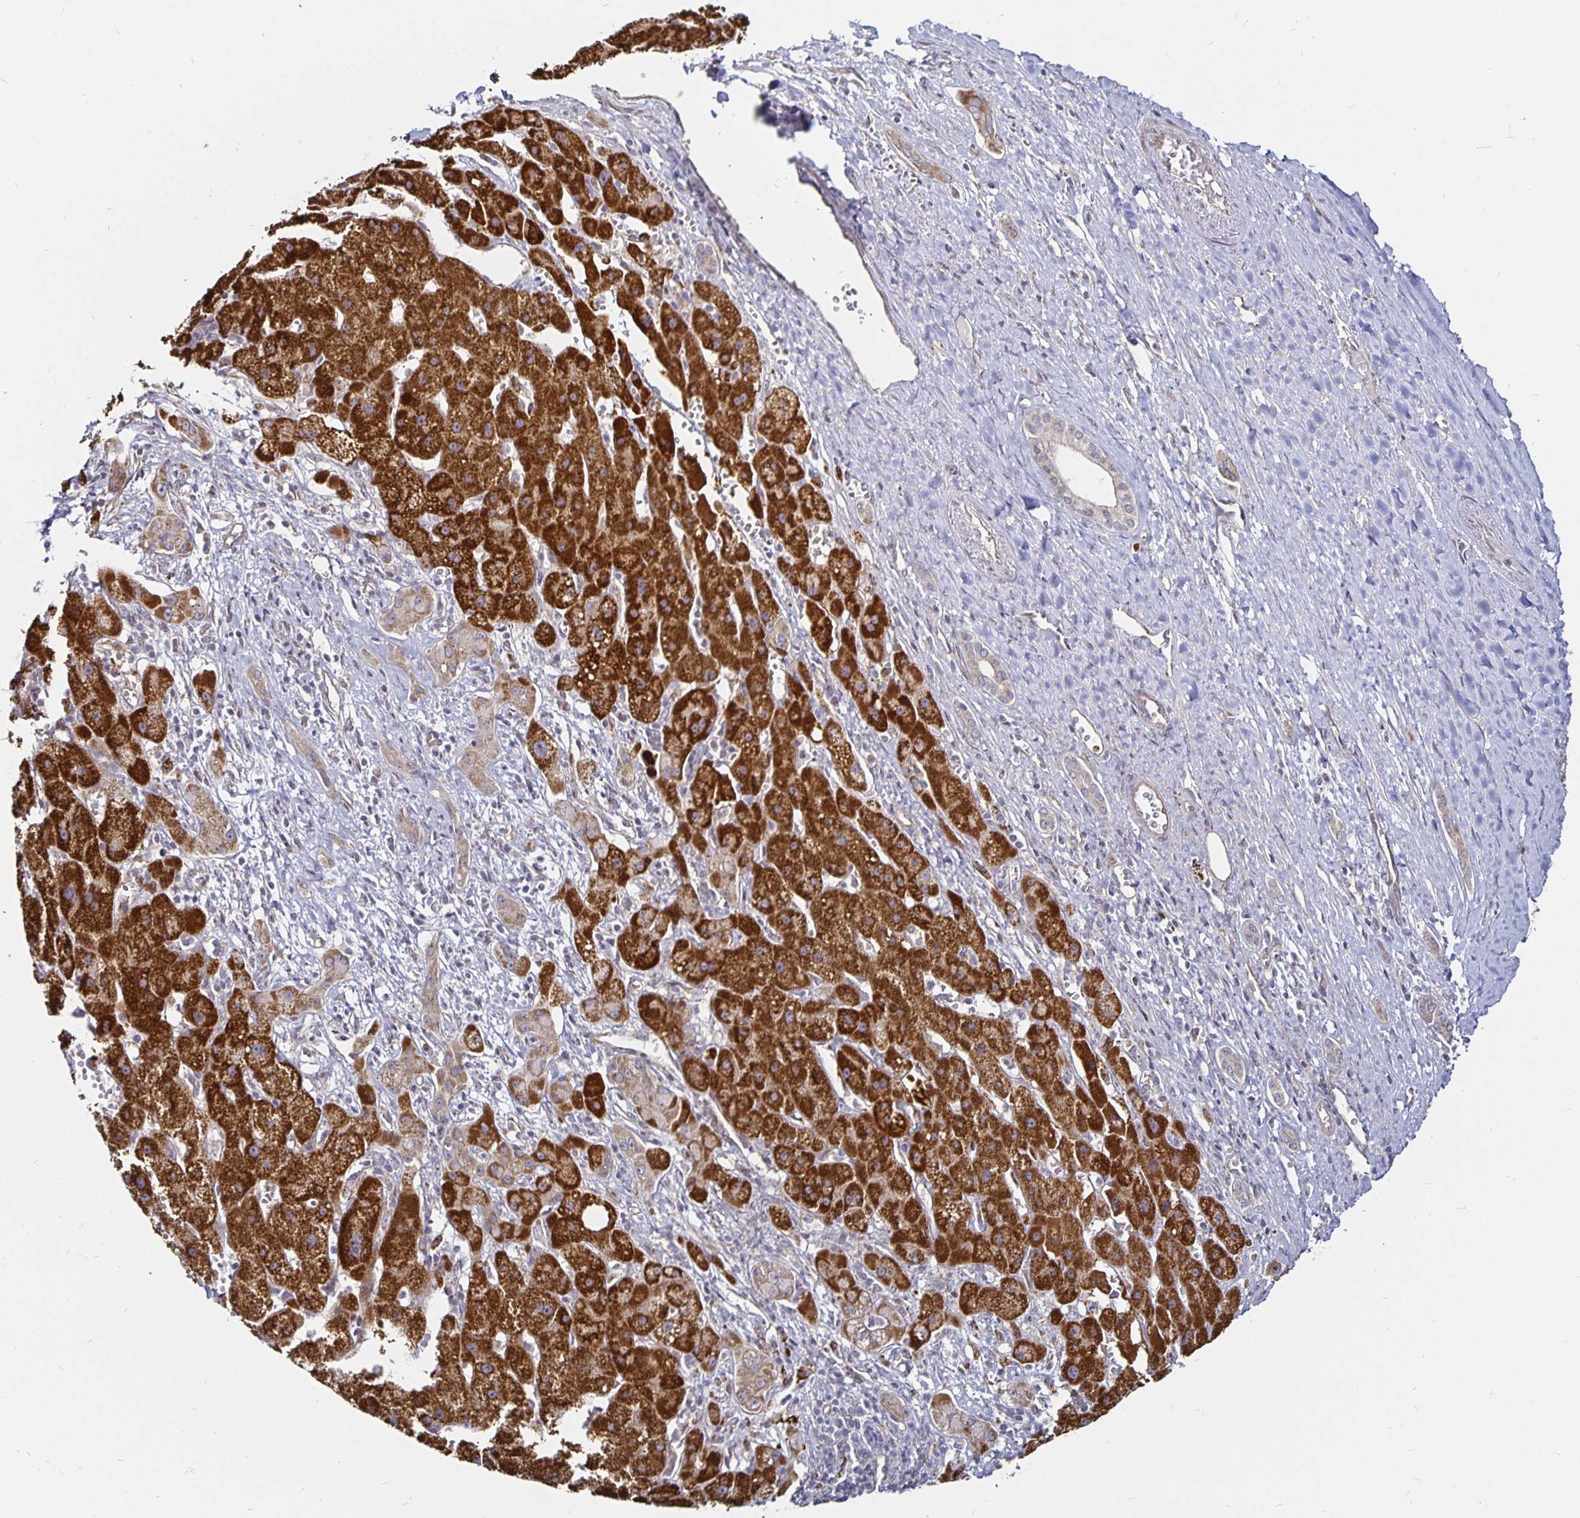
{"staining": {"intensity": "strong", "quantity": ">75%", "location": "cytoplasmic/membranous"}, "tissue": "liver cancer", "cell_type": "Tumor cells", "image_type": "cancer", "snomed": [{"axis": "morphology", "description": "Carcinoma, Hepatocellular, NOS"}, {"axis": "topography", "description": "Liver"}], "caption": "Immunohistochemical staining of hepatocellular carcinoma (liver) demonstrates high levels of strong cytoplasmic/membranous expression in about >75% of tumor cells.", "gene": "CYP27A1", "patient": {"sex": "female", "age": 82}}